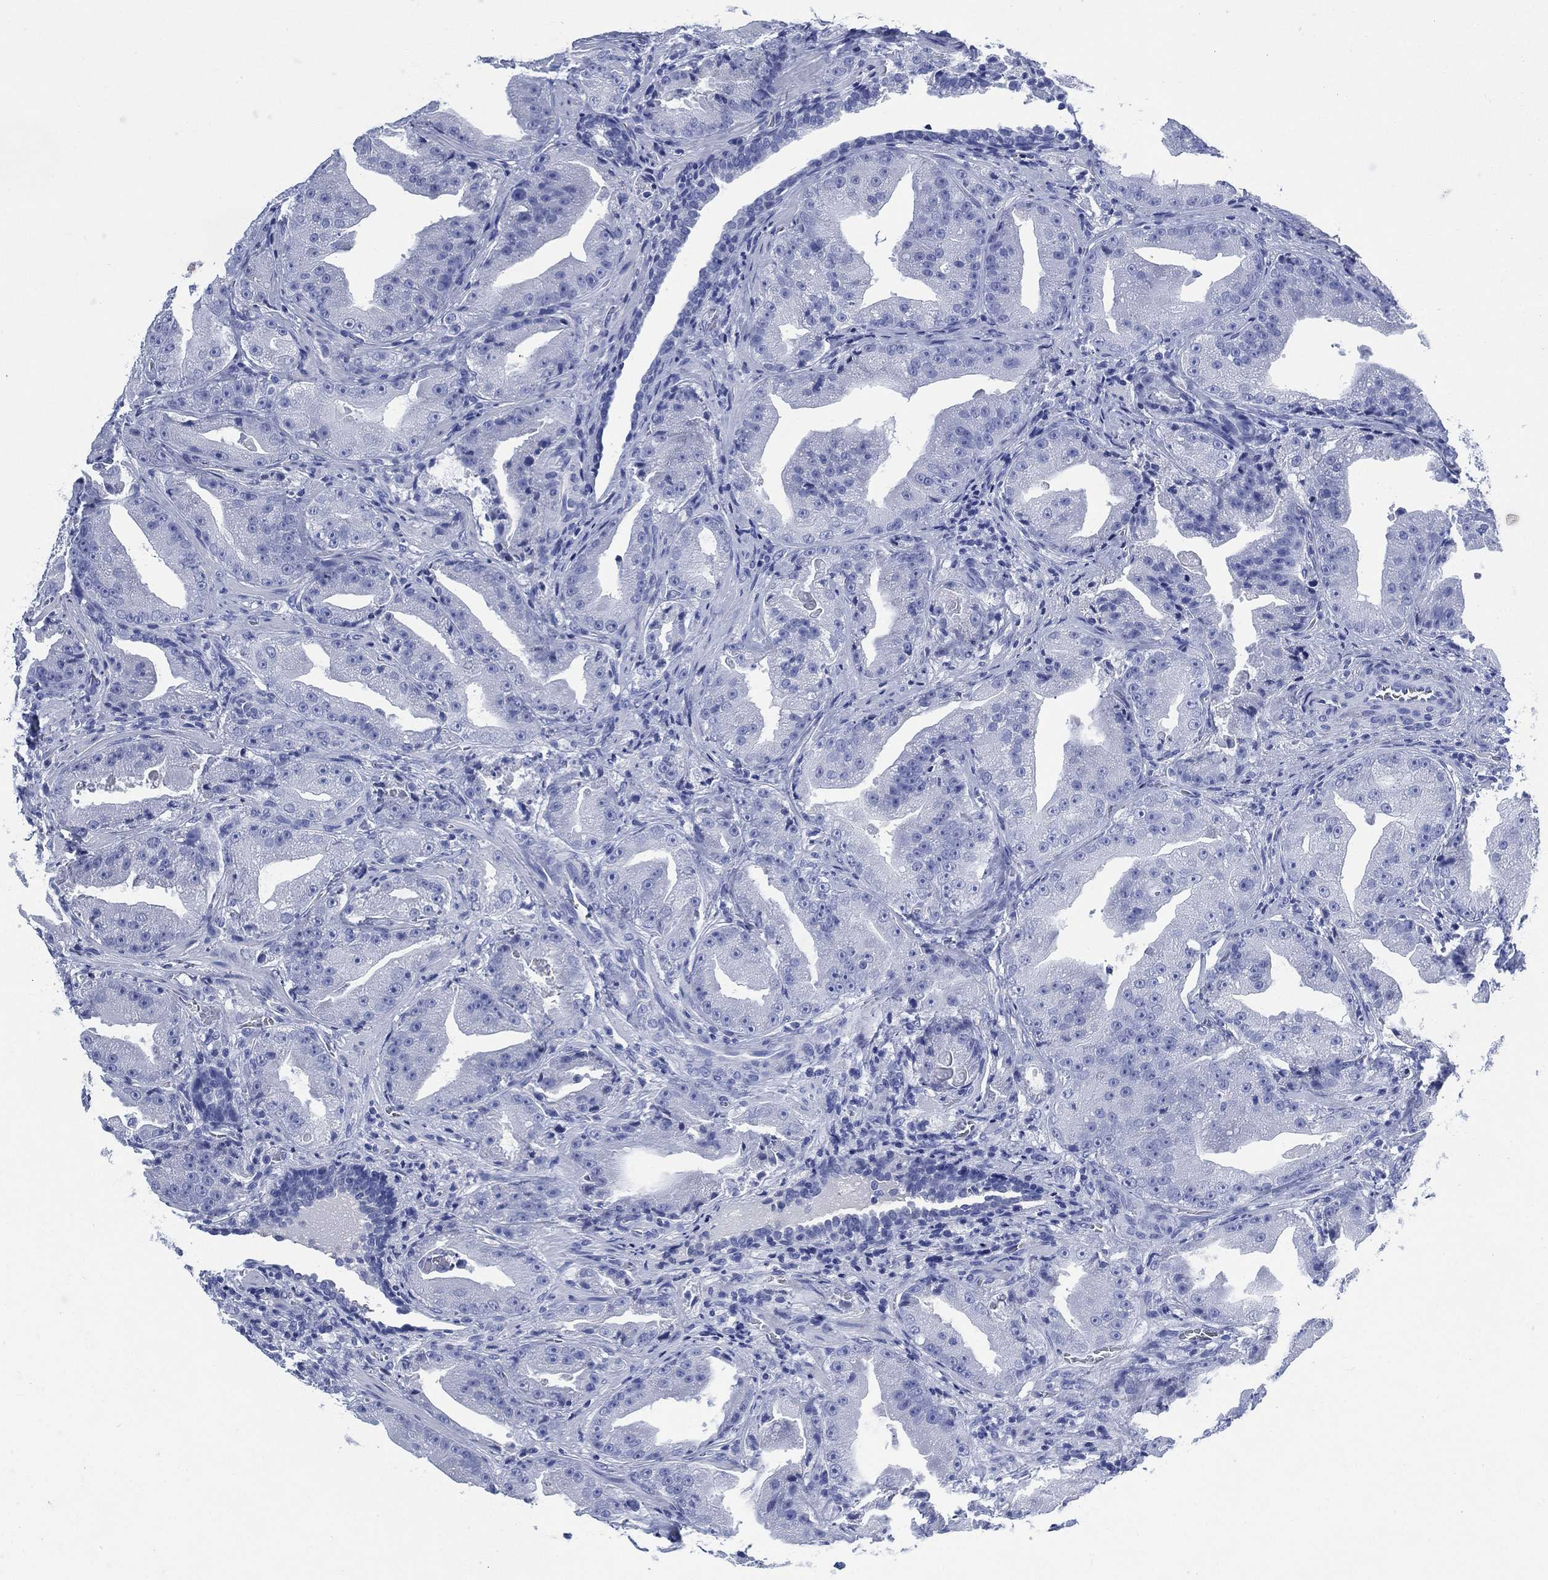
{"staining": {"intensity": "negative", "quantity": "none", "location": "none"}, "tissue": "prostate cancer", "cell_type": "Tumor cells", "image_type": "cancer", "snomed": [{"axis": "morphology", "description": "Adenocarcinoma, Low grade"}, {"axis": "topography", "description": "Prostate"}], "caption": "Immunohistochemistry image of neoplastic tissue: adenocarcinoma (low-grade) (prostate) stained with DAB (3,3'-diaminobenzidine) displays no significant protein positivity in tumor cells.", "gene": "SIGLECL1", "patient": {"sex": "male", "age": 62}}